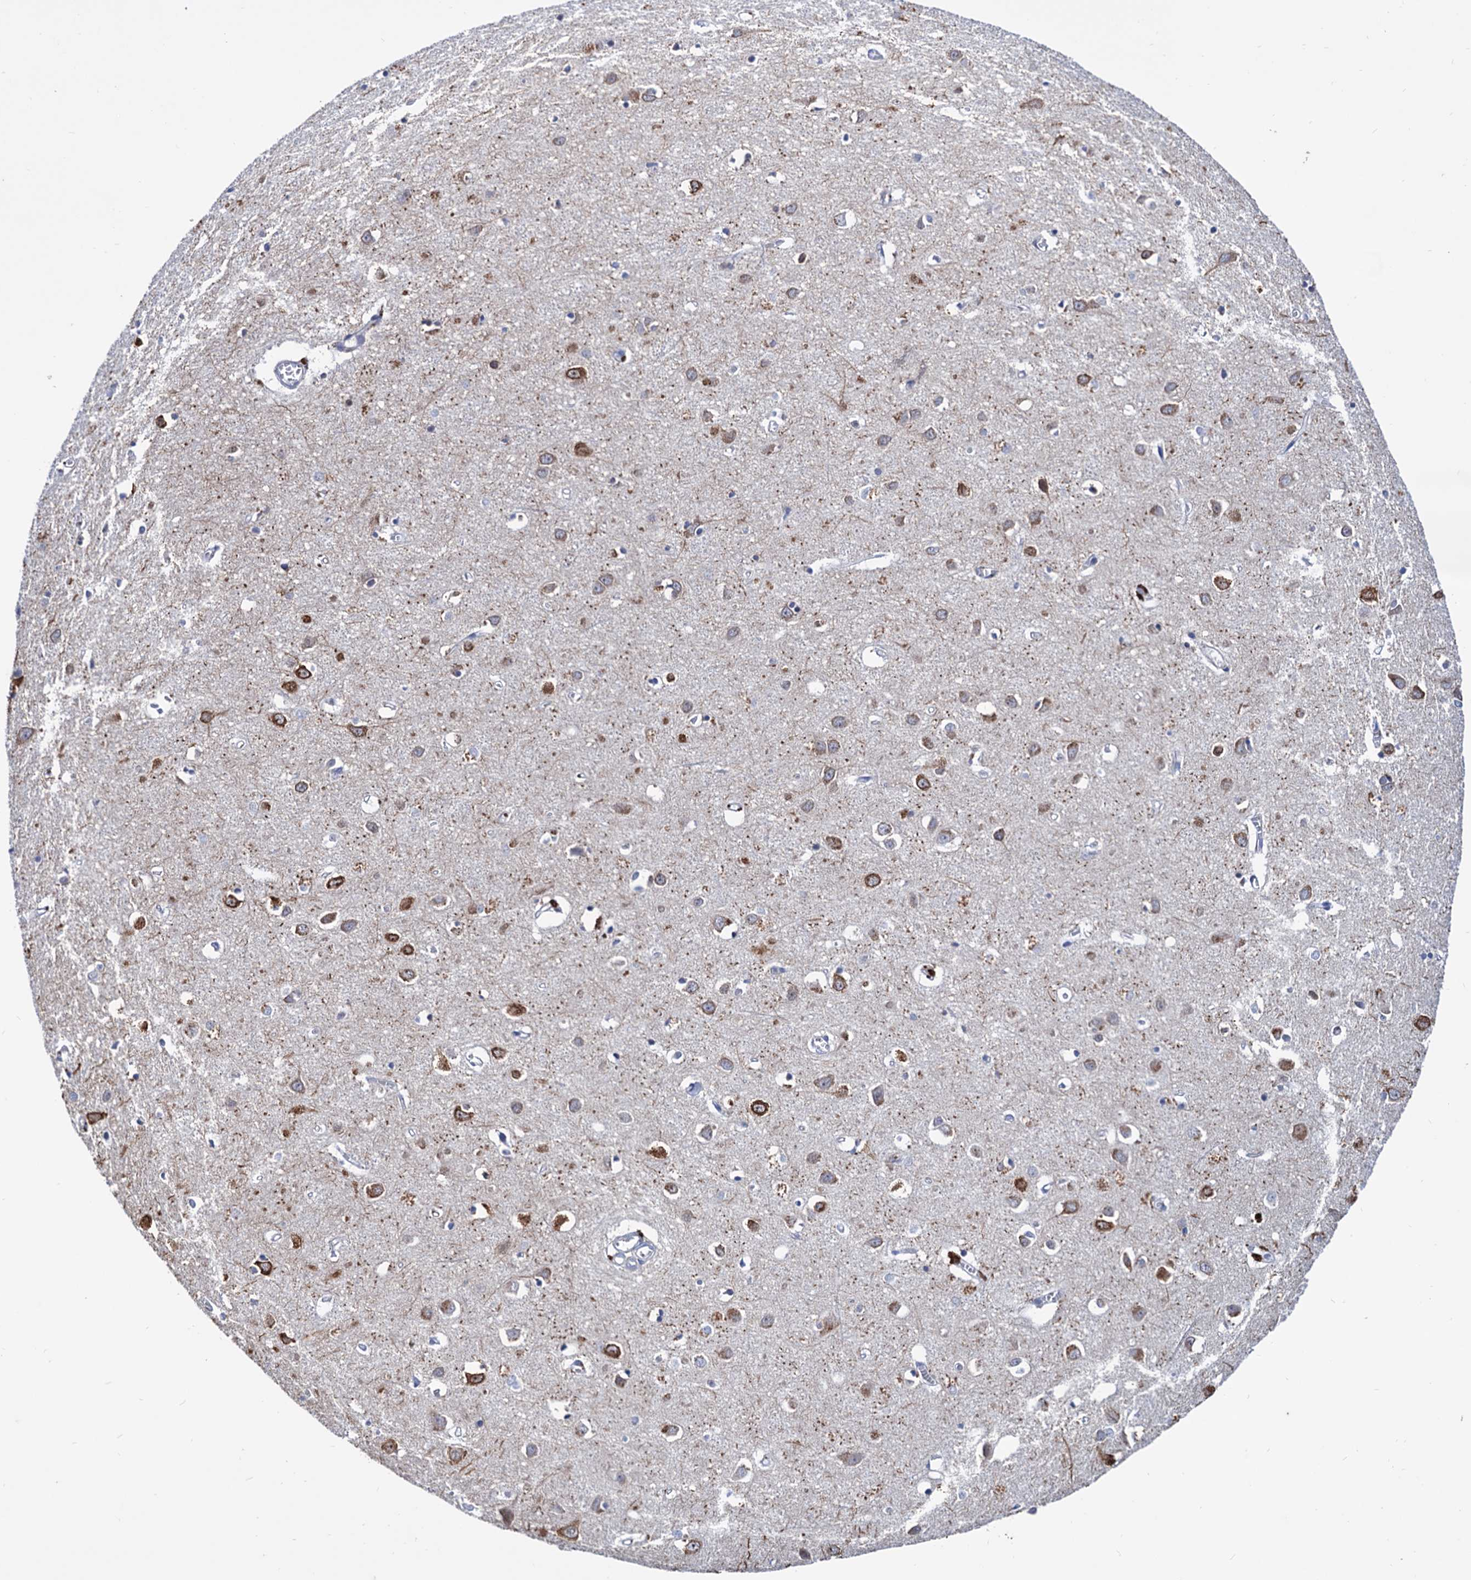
{"staining": {"intensity": "negative", "quantity": "none", "location": "none"}, "tissue": "cerebral cortex", "cell_type": "Endothelial cells", "image_type": "normal", "snomed": [{"axis": "morphology", "description": "Normal tissue, NOS"}, {"axis": "topography", "description": "Cerebral cortex"}], "caption": "The image displays no significant staining in endothelial cells of cerebral cortex.", "gene": "NPAS4", "patient": {"sex": "female", "age": 64}}